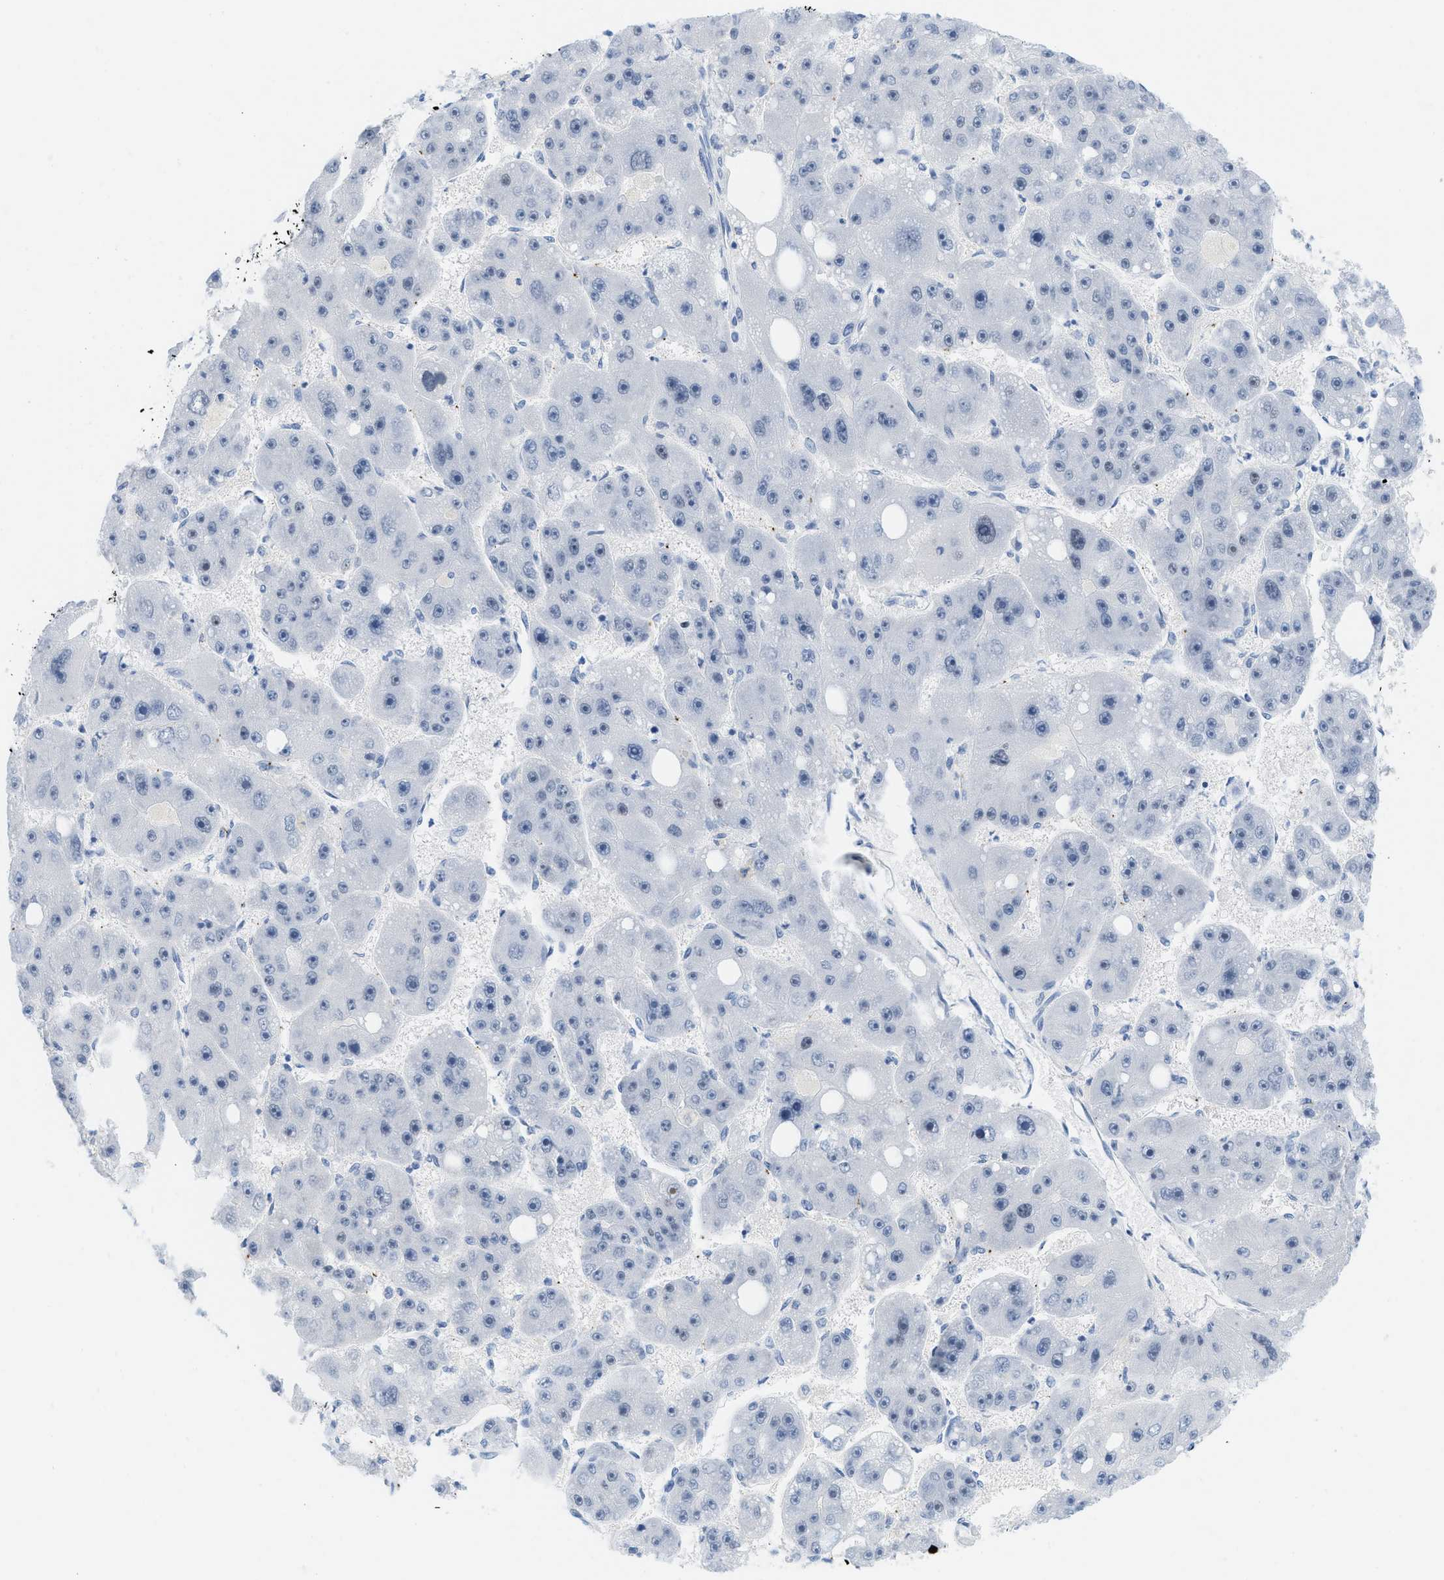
{"staining": {"intensity": "negative", "quantity": "none", "location": "none"}, "tissue": "liver cancer", "cell_type": "Tumor cells", "image_type": "cancer", "snomed": [{"axis": "morphology", "description": "Carcinoma, Hepatocellular, NOS"}, {"axis": "topography", "description": "Liver"}], "caption": "Immunohistochemical staining of human liver cancer (hepatocellular carcinoma) shows no significant staining in tumor cells.", "gene": "HLTF", "patient": {"sex": "female", "age": 61}}